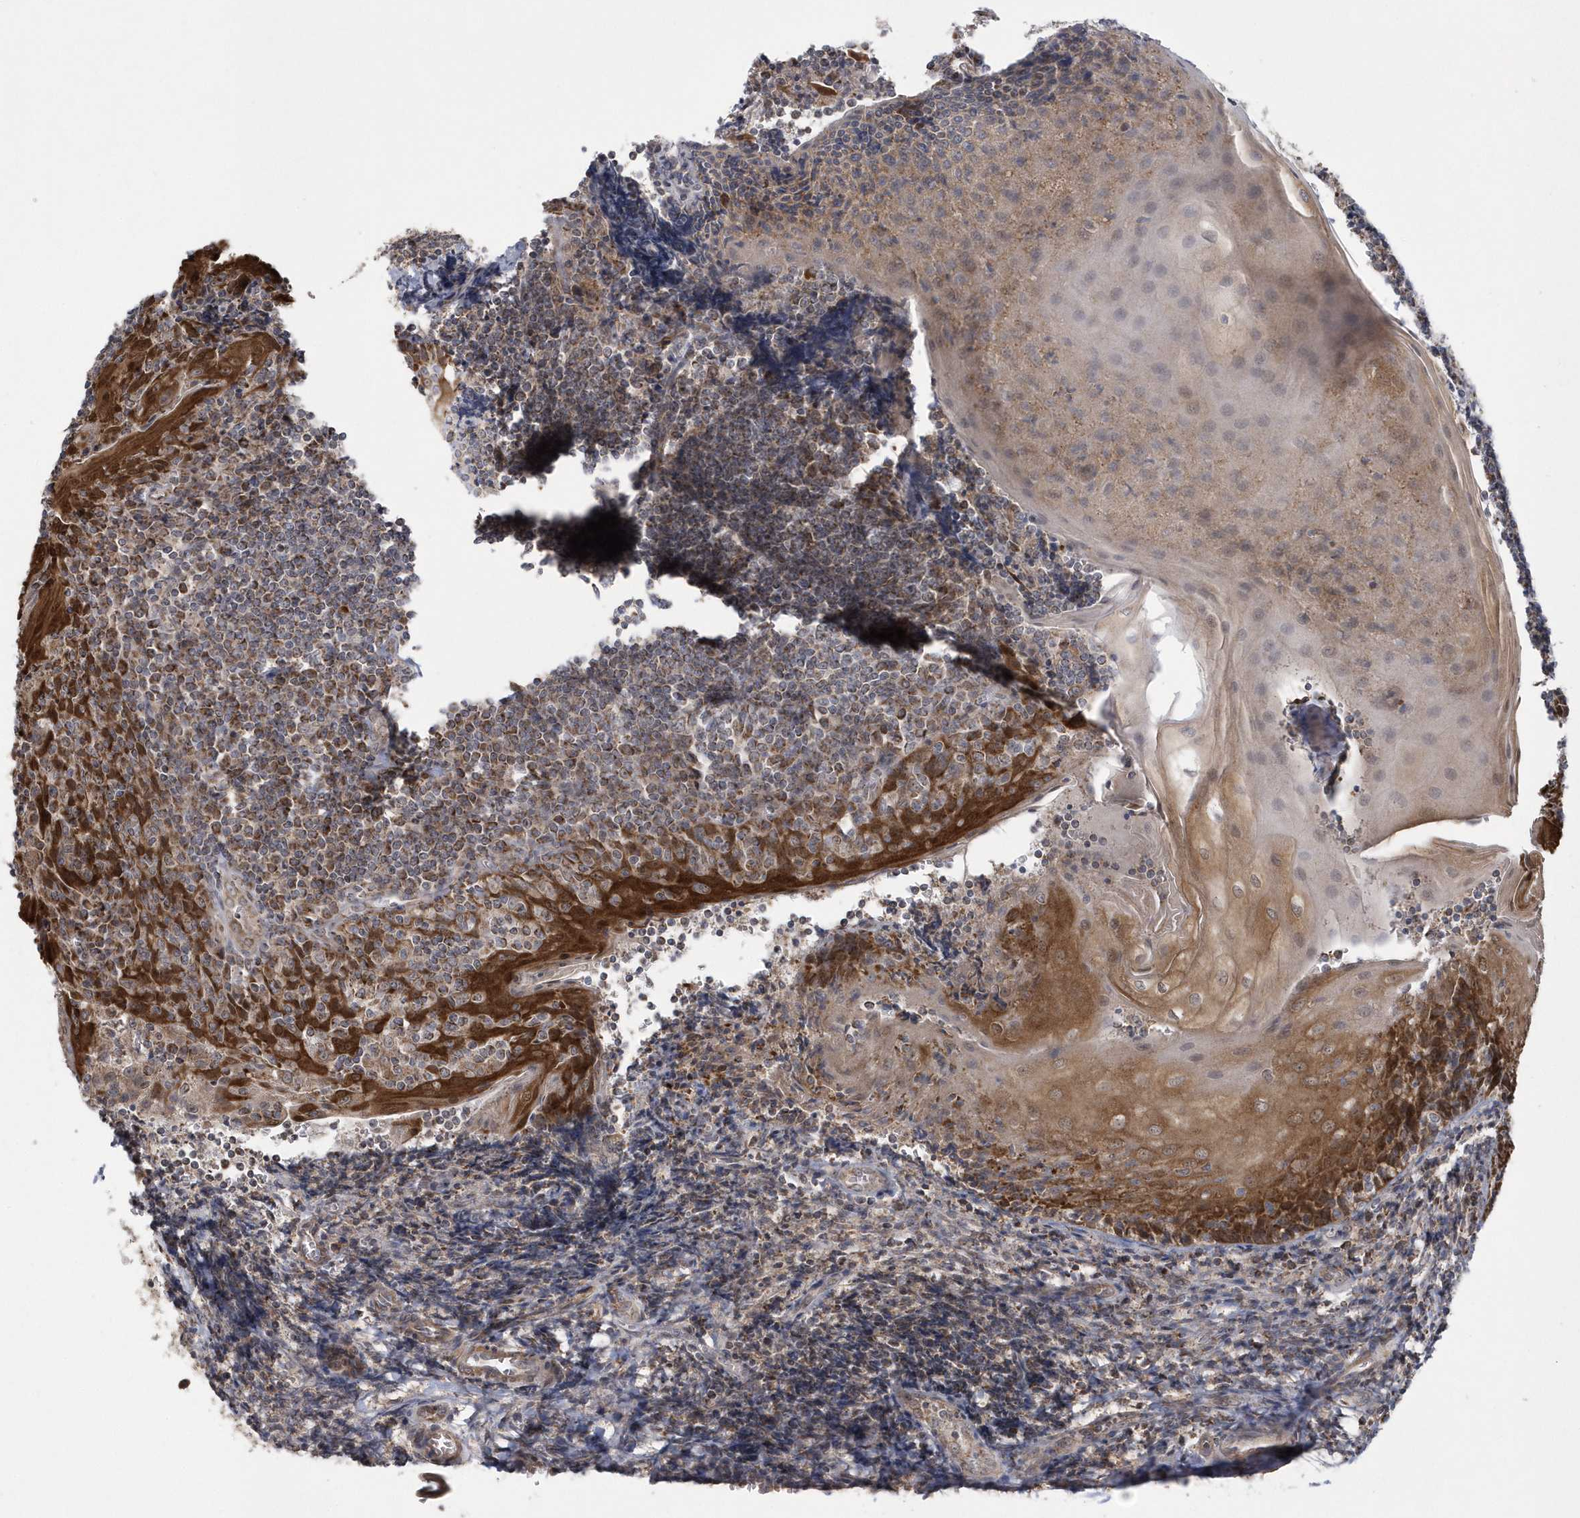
{"staining": {"intensity": "moderate", "quantity": ">75%", "location": "cytoplasmic/membranous"}, "tissue": "tonsil", "cell_type": "Germinal center cells", "image_type": "normal", "snomed": [{"axis": "morphology", "description": "Normal tissue, NOS"}, {"axis": "topography", "description": "Tonsil"}], "caption": "Protein expression analysis of unremarkable tonsil exhibits moderate cytoplasmic/membranous expression in about >75% of germinal center cells.", "gene": "SLX9", "patient": {"sex": "male", "age": 27}}